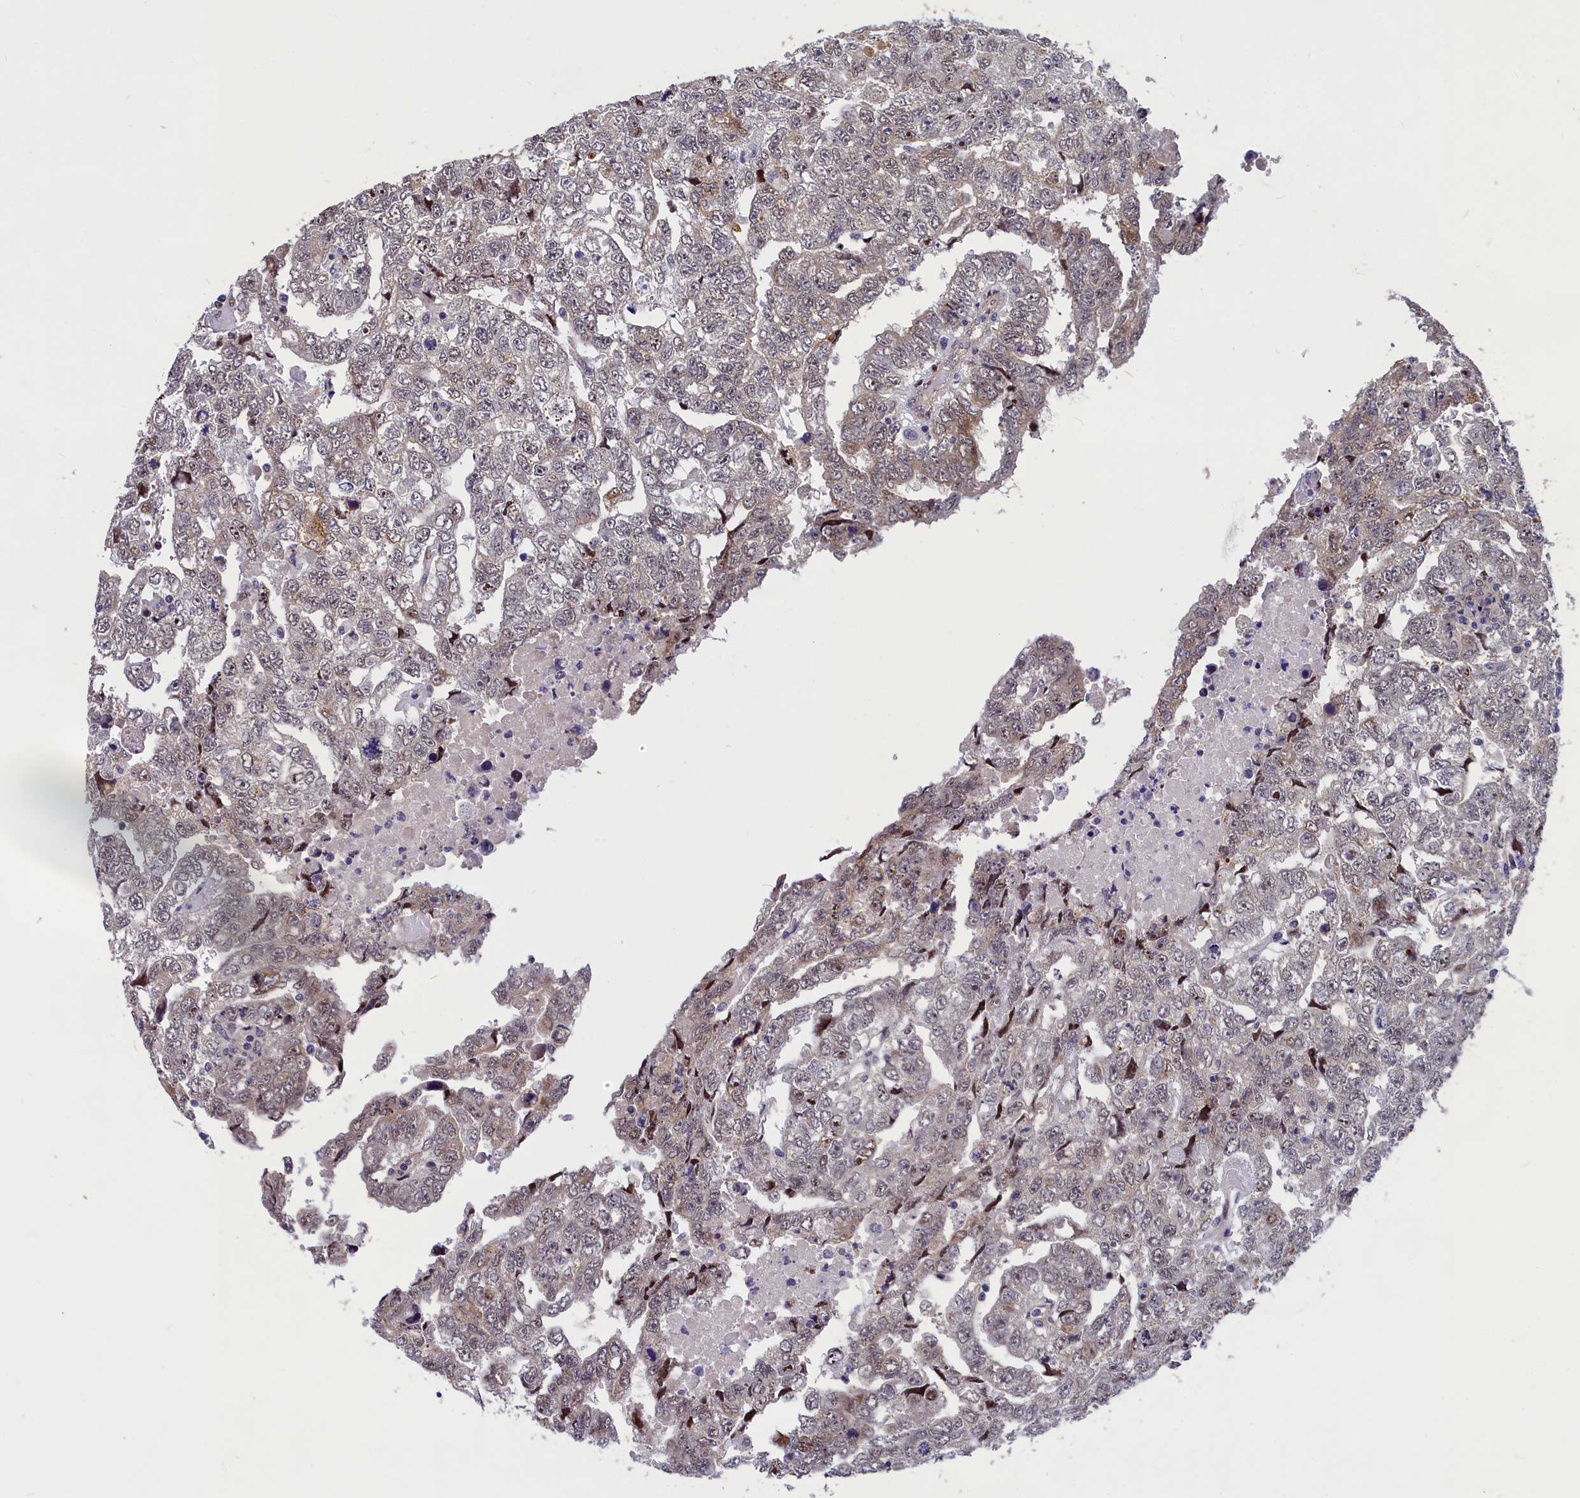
{"staining": {"intensity": "weak", "quantity": "<25%", "location": "cytoplasmic/membranous"}, "tissue": "testis cancer", "cell_type": "Tumor cells", "image_type": "cancer", "snomed": [{"axis": "morphology", "description": "Carcinoma, Embryonal, NOS"}, {"axis": "topography", "description": "Testis"}], "caption": "Embryonal carcinoma (testis) was stained to show a protein in brown. There is no significant staining in tumor cells.", "gene": "ANKRD34B", "patient": {"sex": "male", "age": 36}}